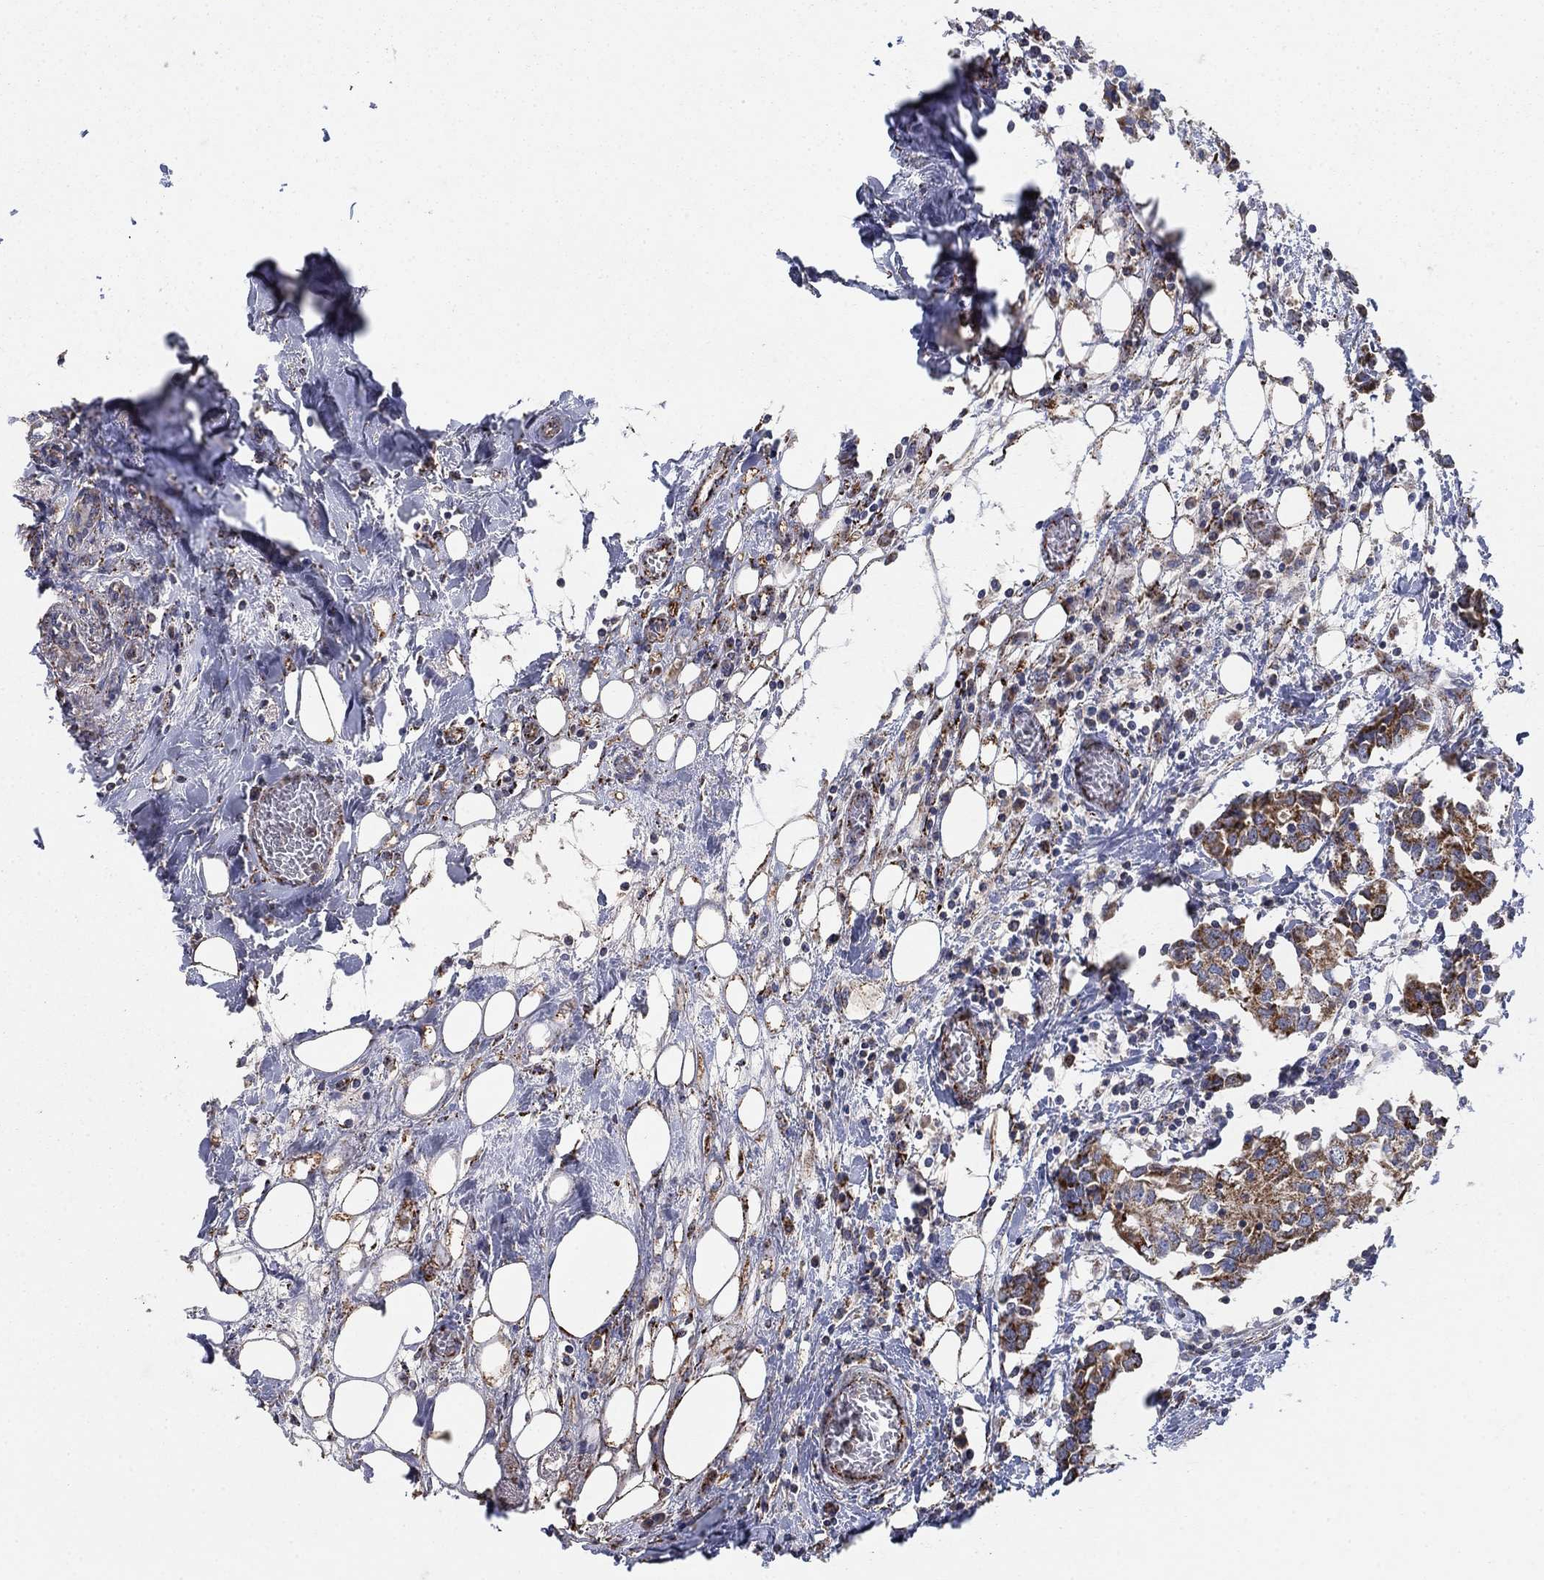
{"staining": {"intensity": "strong", "quantity": ">75%", "location": "cytoplasmic/membranous"}, "tissue": "breast cancer", "cell_type": "Tumor cells", "image_type": "cancer", "snomed": [{"axis": "morphology", "description": "Duct carcinoma"}, {"axis": "topography", "description": "Breast"}], "caption": "Immunohistochemistry (IHC) (DAB (3,3'-diaminobenzidine)) staining of breast infiltrating ductal carcinoma reveals strong cytoplasmic/membranous protein staining in approximately >75% of tumor cells.", "gene": "PNPLA2", "patient": {"sex": "female", "age": 83}}